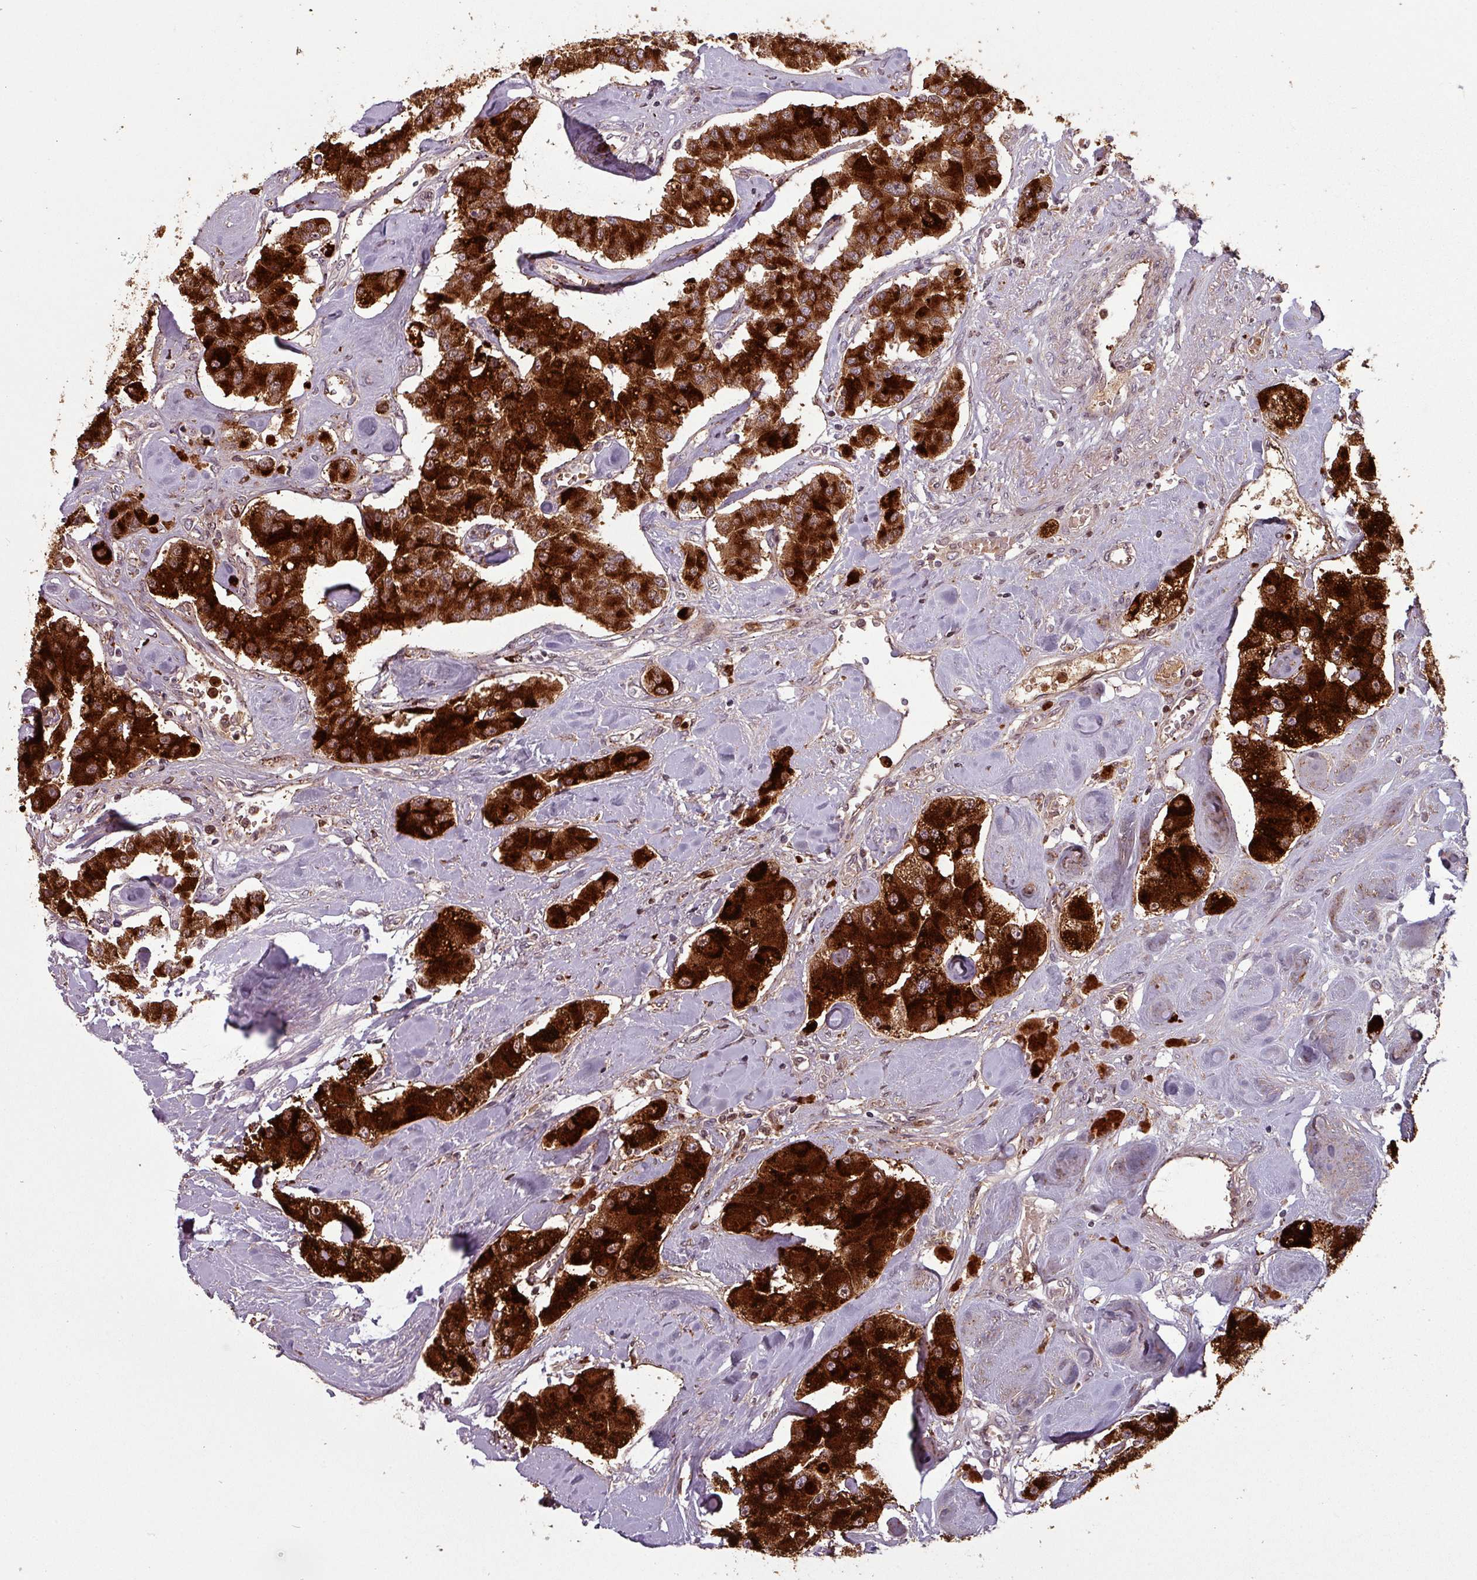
{"staining": {"intensity": "strong", "quantity": ">75%", "location": "cytoplasmic/membranous"}, "tissue": "carcinoid", "cell_type": "Tumor cells", "image_type": "cancer", "snomed": [{"axis": "morphology", "description": "Carcinoid, malignant, NOS"}, {"axis": "topography", "description": "Pancreas"}], "caption": "Immunohistochemical staining of malignant carcinoid exhibits high levels of strong cytoplasmic/membranous protein positivity in approximately >75% of tumor cells. (DAB (3,3'-diaminobenzidine) = brown stain, brightfield microscopy at high magnification).", "gene": "TMEFF1", "patient": {"sex": "male", "age": 41}}